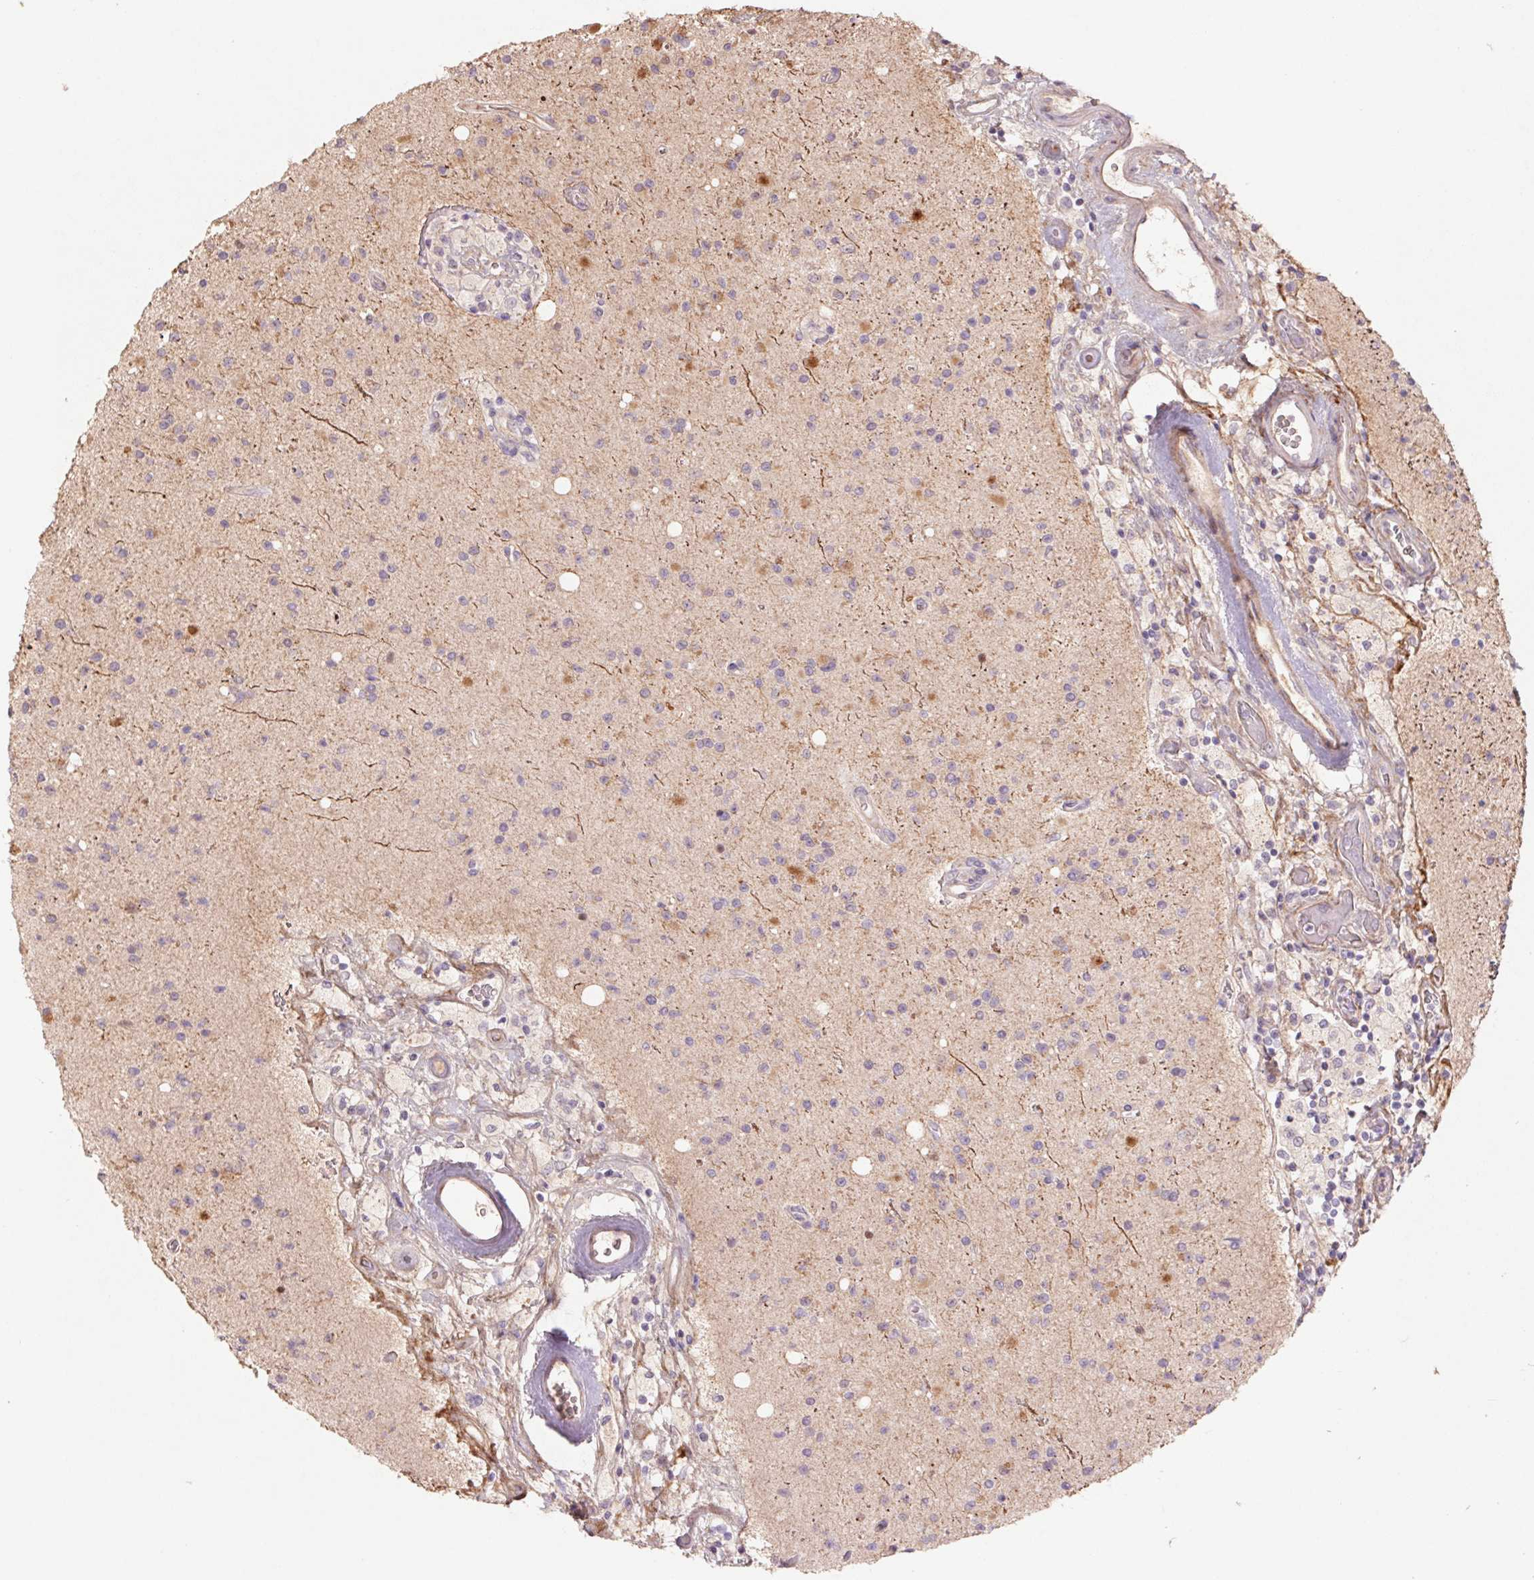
{"staining": {"intensity": "moderate", "quantity": "<25%", "location": "cytoplasmic/membranous"}, "tissue": "glioma", "cell_type": "Tumor cells", "image_type": "cancer", "snomed": [{"axis": "morphology", "description": "Glioma, malignant, High grade"}, {"axis": "topography", "description": "Brain"}], "caption": "Protein staining of glioma tissue displays moderate cytoplasmic/membranous positivity in approximately <25% of tumor cells.", "gene": "GRM2", "patient": {"sex": "male", "age": 36}}